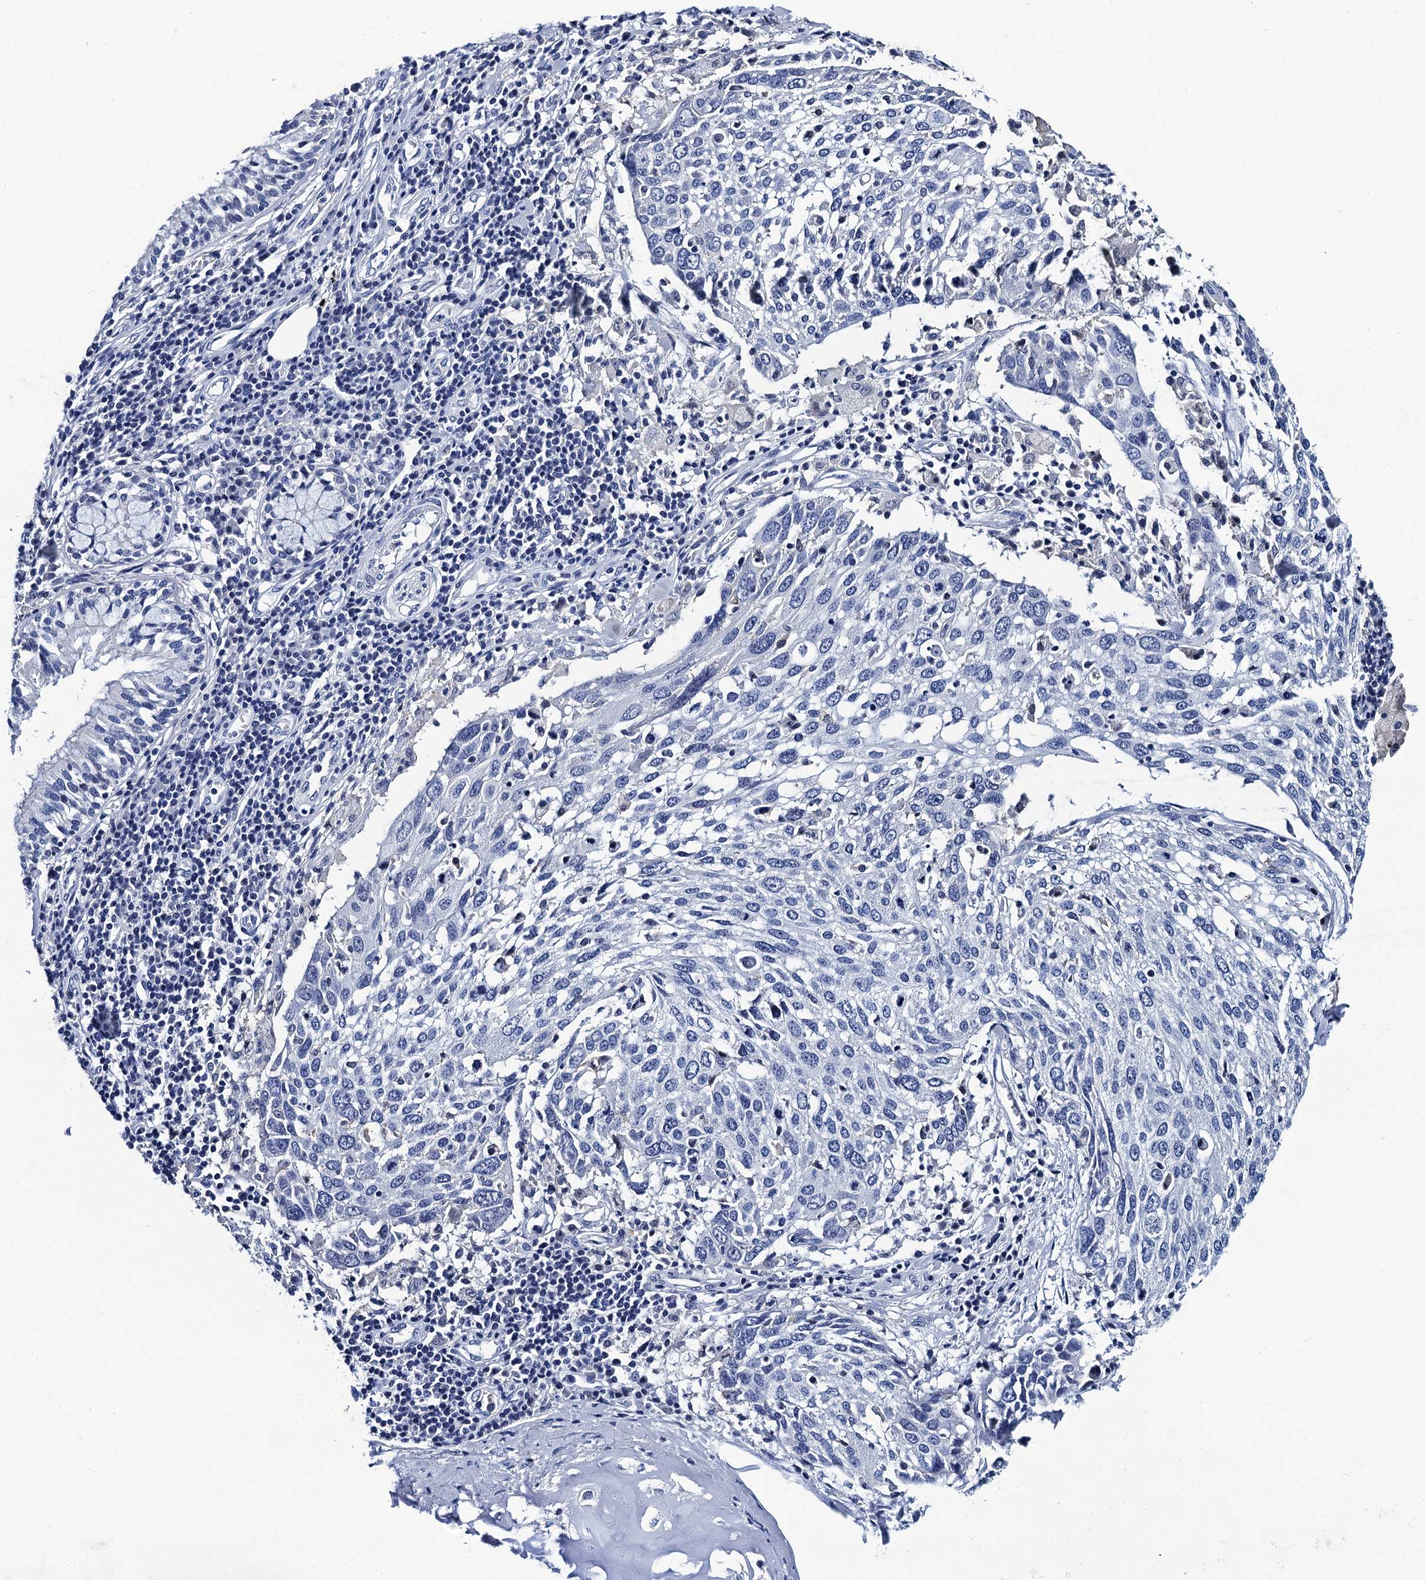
{"staining": {"intensity": "negative", "quantity": "none", "location": "none"}, "tissue": "lung cancer", "cell_type": "Tumor cells", "image_type": "cancer", "snomed": [{"axis": "morphology", "description": "Squamous cell carcinoma, NOS"}, {"axis": "topography", "description": "Lung"}], "caption": "Immunohistochemistry of human lung cancer (squamous cell carcinoma) shows no expression in tumor cells.", "gene": "LRRC30", "patient": {"sex": "male", "age": 65}}